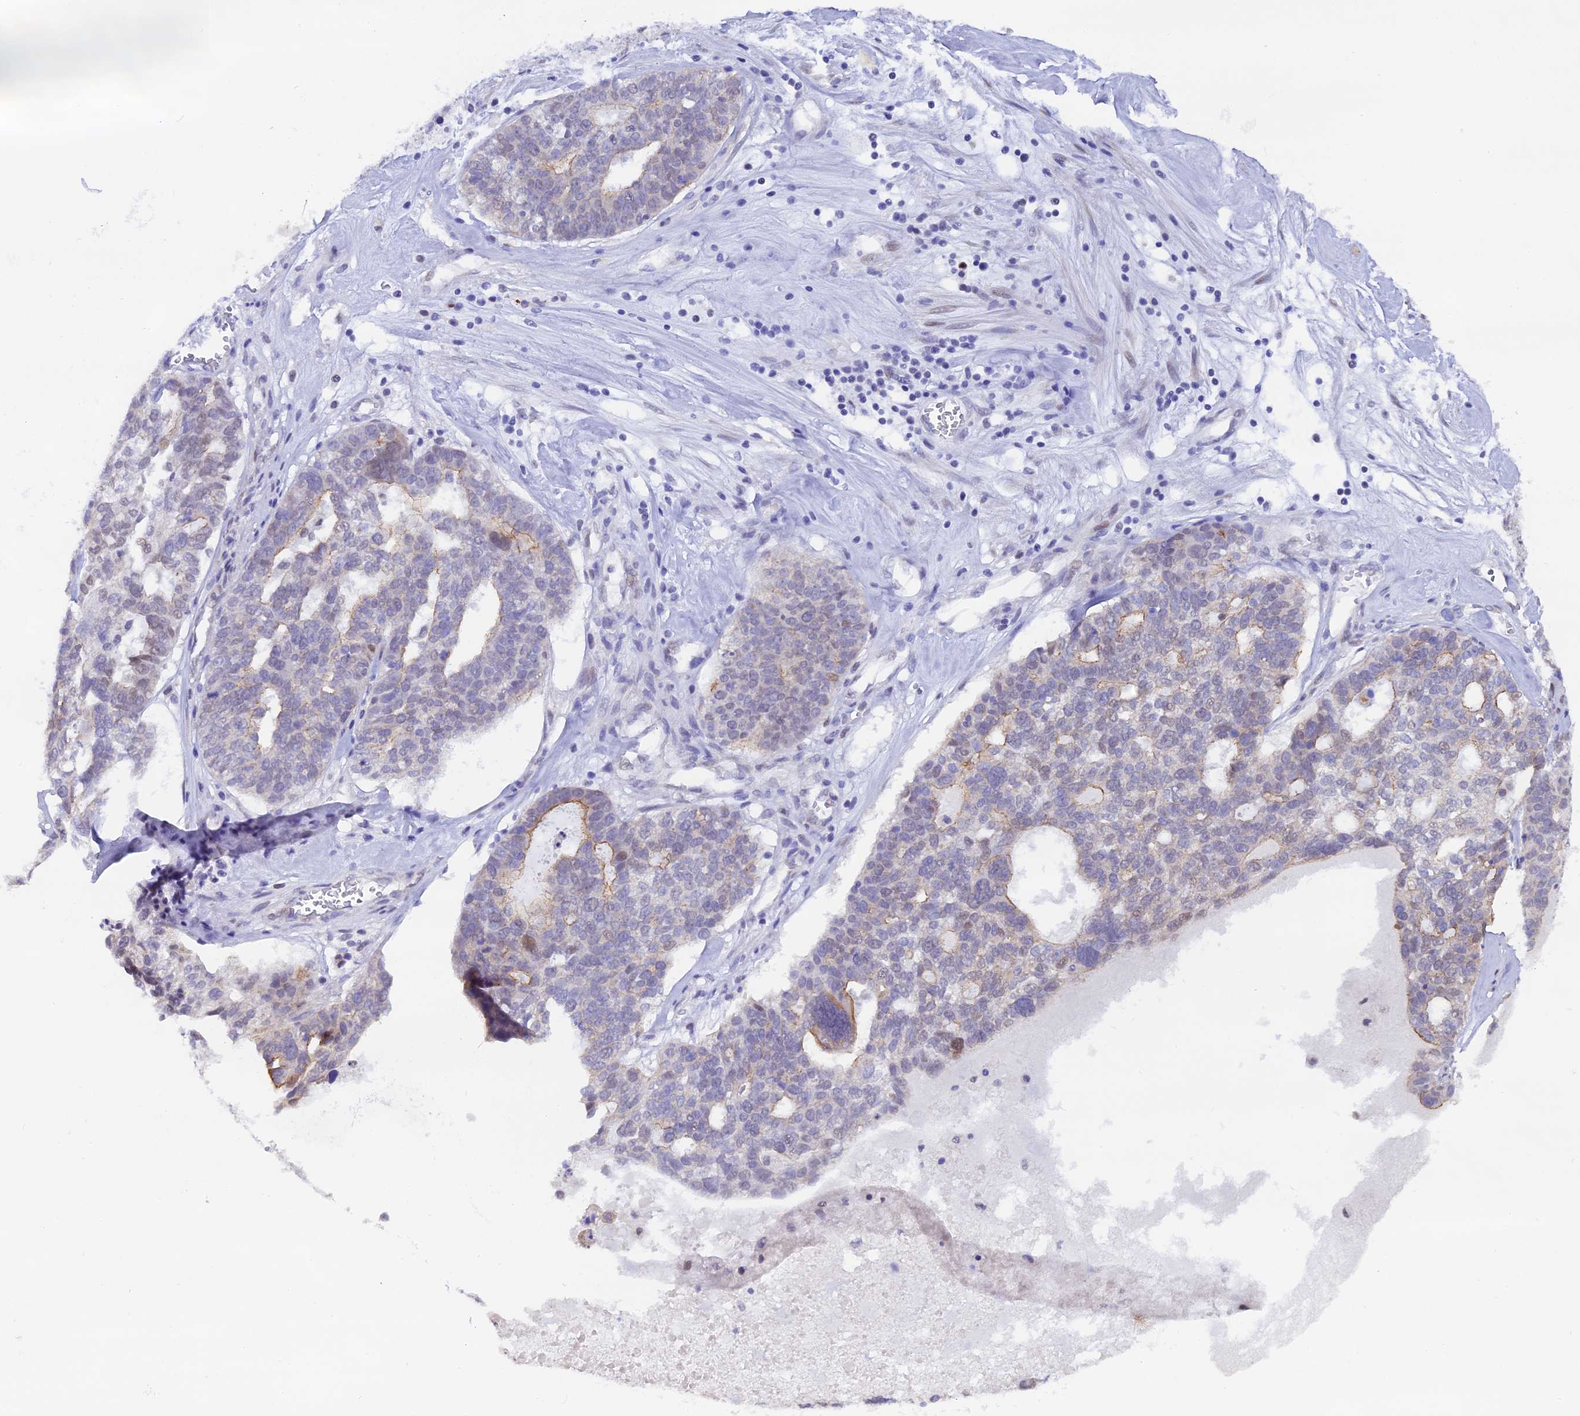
{"staining": {"intensity": "moderate", "quantity": "<25%", "location": "cytoplasmic/membranous"}, "tissue": "ovarian cancer", "cell_type": "Tumor cells", "image_type": "cancer", "snomed": [{"axis": "morphology", "description": "Cystadenocarcinoma, serous, NOS"}, {"axis": "topography", "description": "Ovary"}], "caption": "Ovarian serous cystadenocarcinoma stained with a protein marker shows moderate staining in tumor cells.", "gene": "OSGEP", "patient": {"sex": "female", "age": 59}}